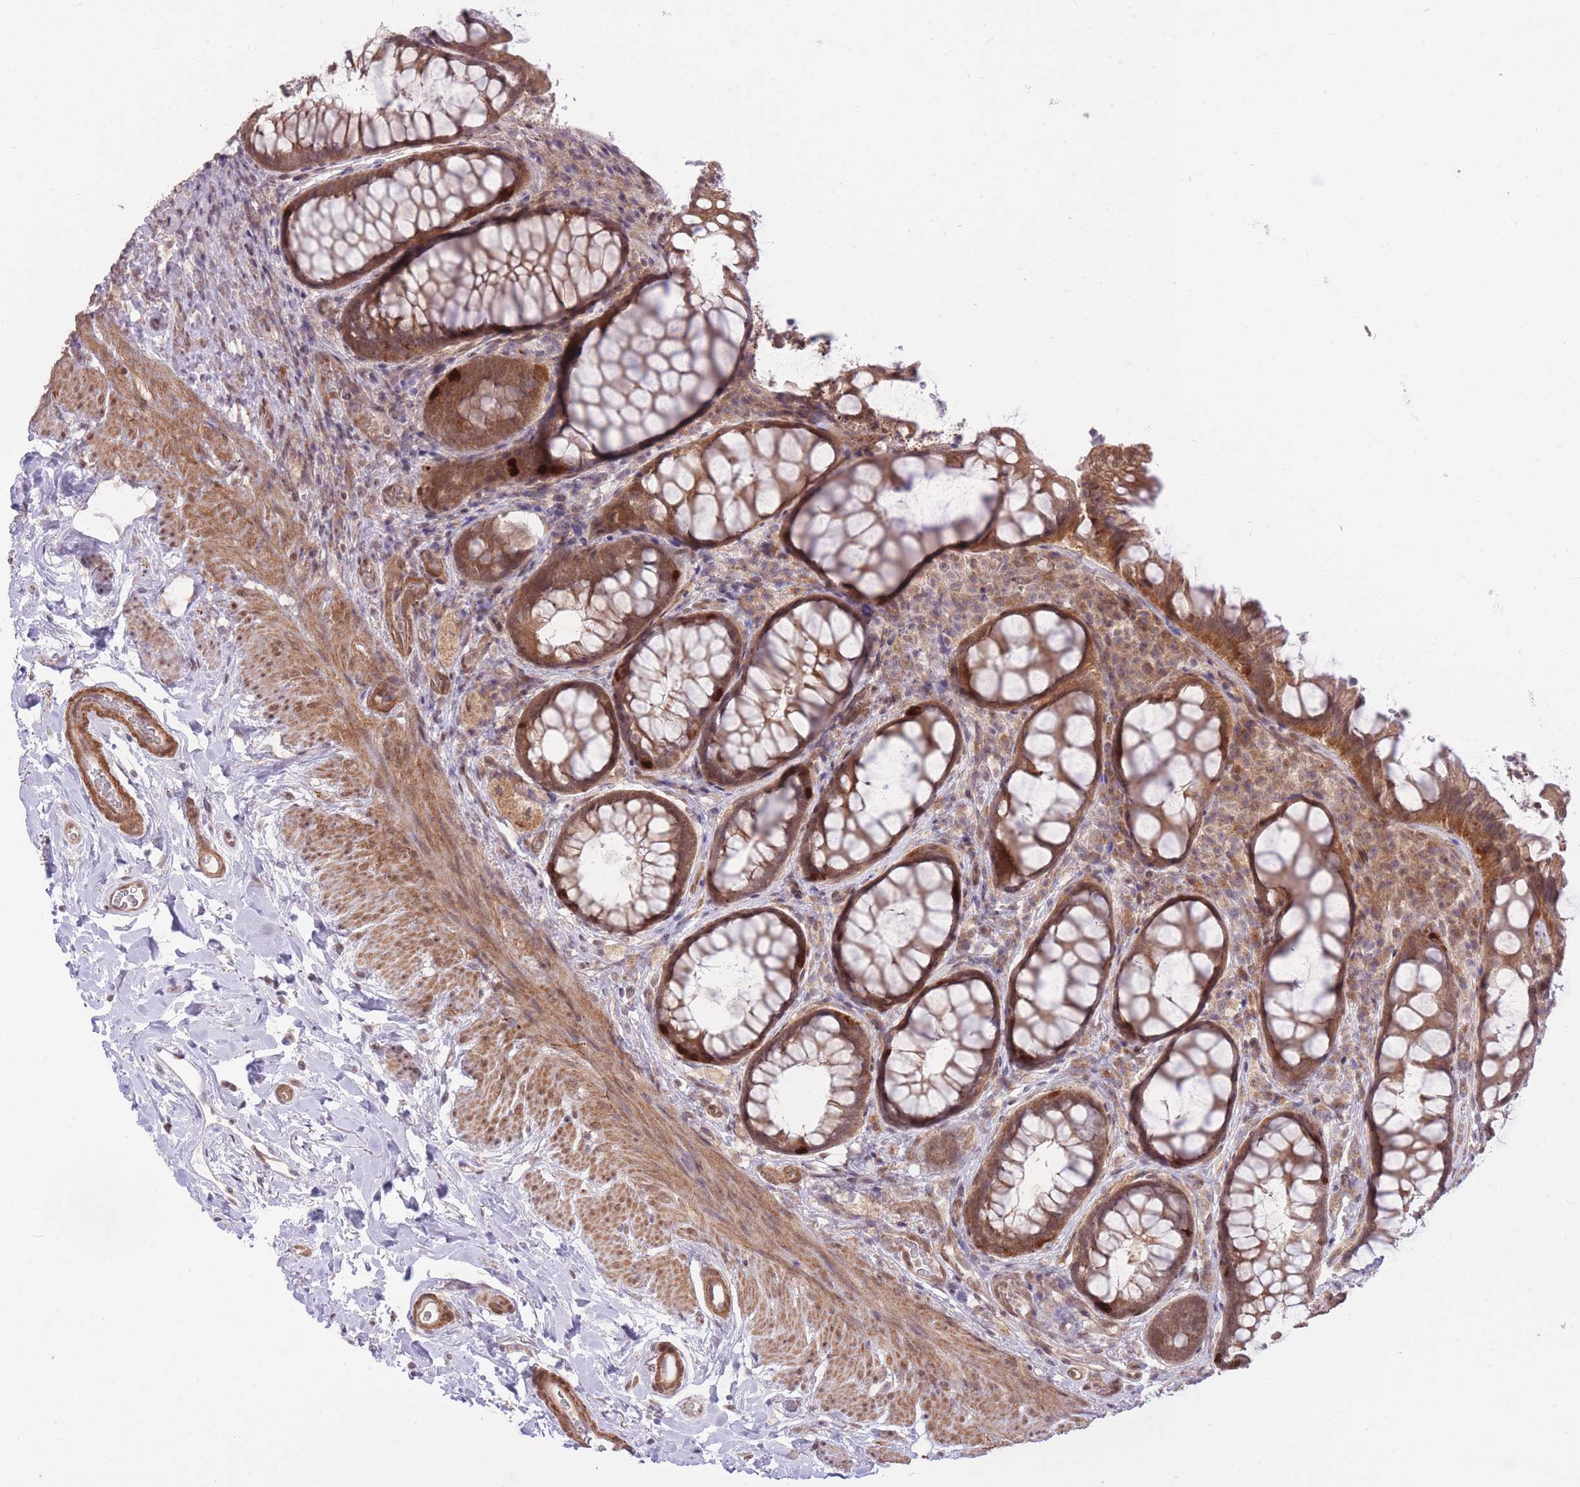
{"staining": {"intensity": "moderate", "quantity": ">75%", "location": "cytoplasmic/membranous"}, "tissue": "rectum", "cell_type": "Glandular cells", "image_type": "normal", "snomed": [{"axis": "morphology", "description": "Normal tissue, NOS"}, {"axis": "topography", "description": "Rectum"}, {"axis": "topography", "description": "Peripheral nerve tissue"}], "caption": "The immunohistochemical stain shows moderate cytoplasmic/membranous positivity in glandular cells of benign rectum.", "gene": "ELOA2", "patient": {"sex": "female", "age": 69}}